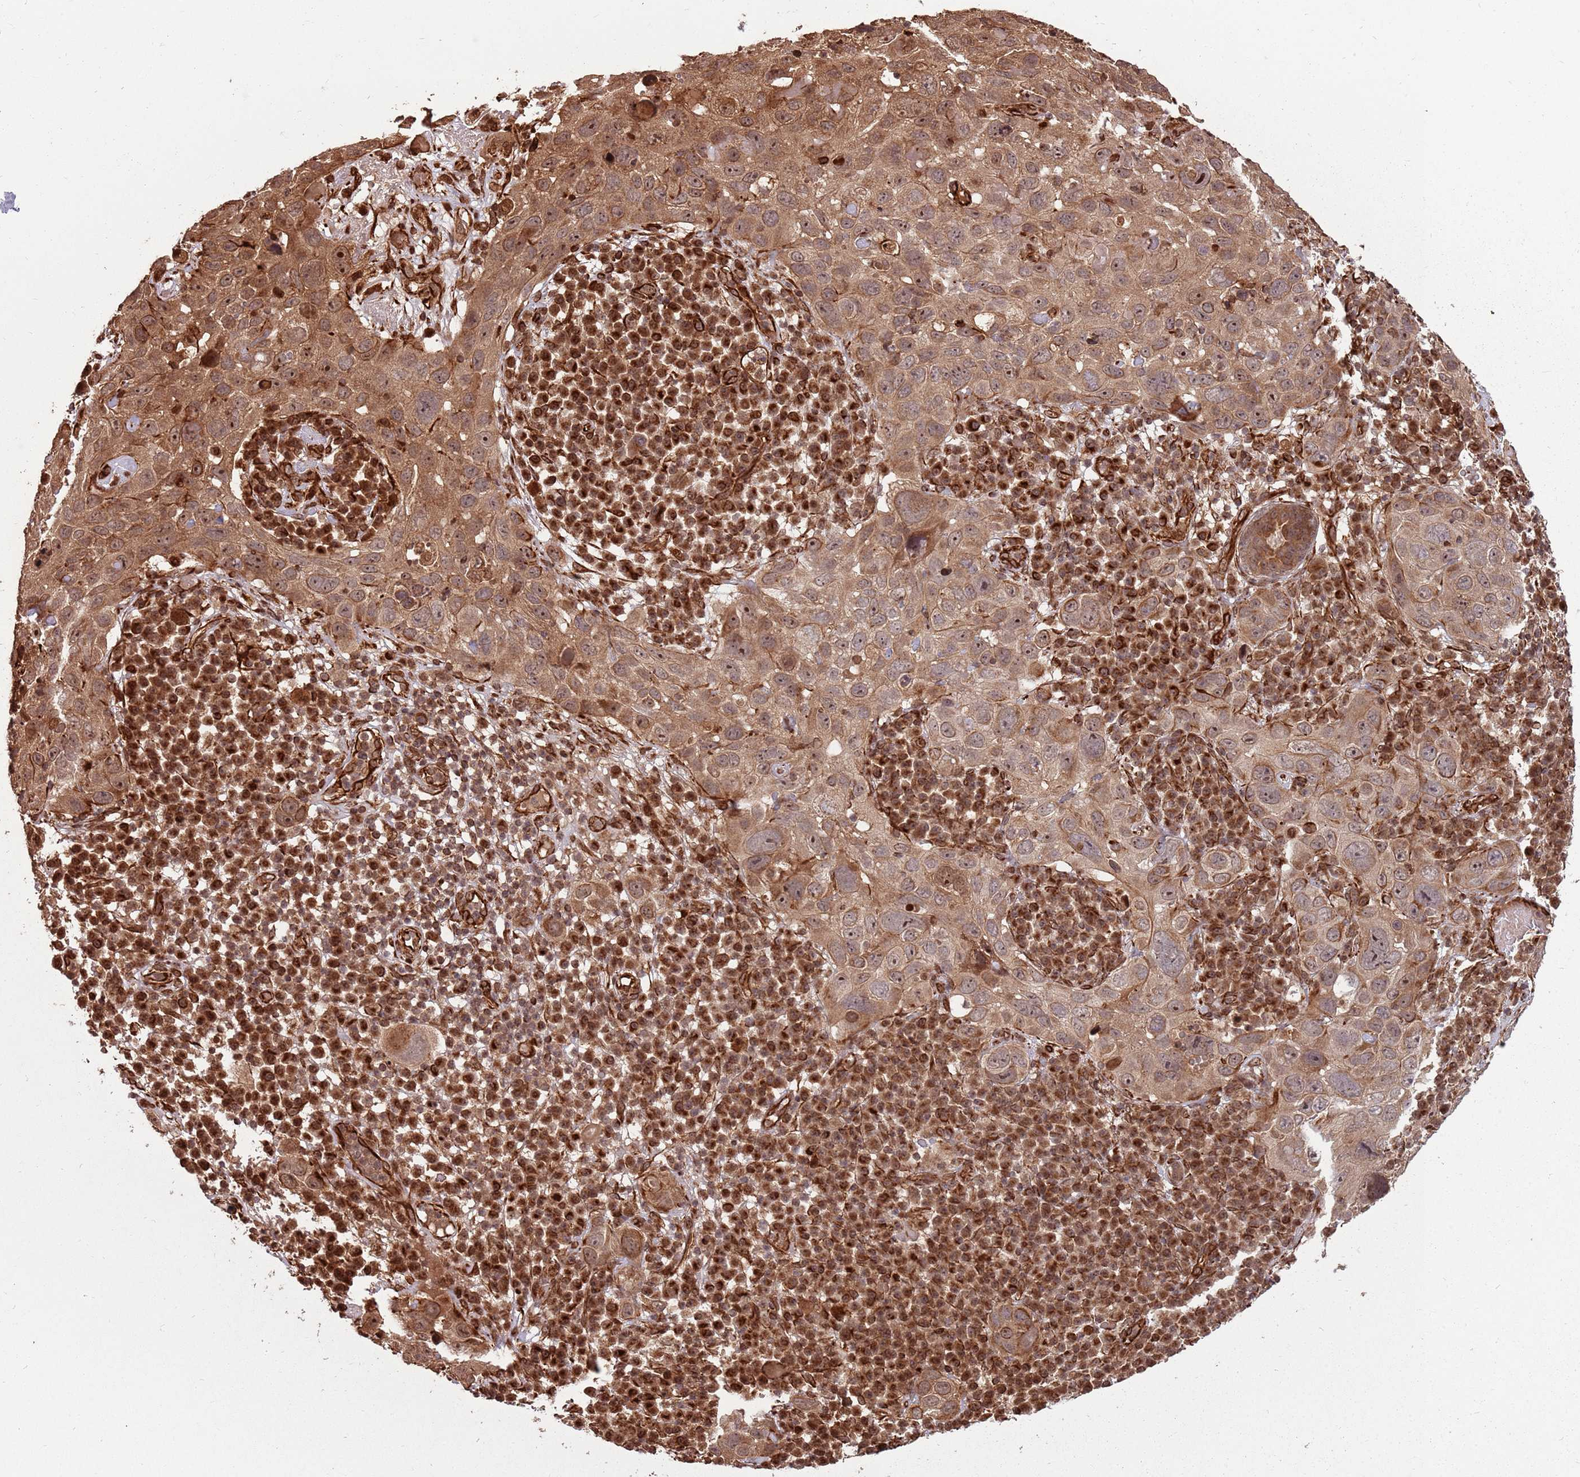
{"staining": {"intensity": "moderate", "quantity": ">75%", "location": "cytoplasmic/membranous,nuclear"}, "tissue": "skin cancer", "cell_type": "Tumor cells", "image_type": "cancer", "snomed": [{"axis": "morphology", "description": "Squamous cell carcinoma in situ, NOS"}, {"axis": "morphology", "description": "Squamous cell carcinoma, NOS"}, {"axis": "topography", "description": "Skin"}], "caption": "Immunohistochemistry (IHC) micrograph of human skin cancer stained for a protein (brown), which displays medium levels of moderate cytoplasmic/membranous and nuclear expression in about >75% of tumor cells.", "gene": "ADAMTS3", "patient": {"sex": "male", "age": 93}}